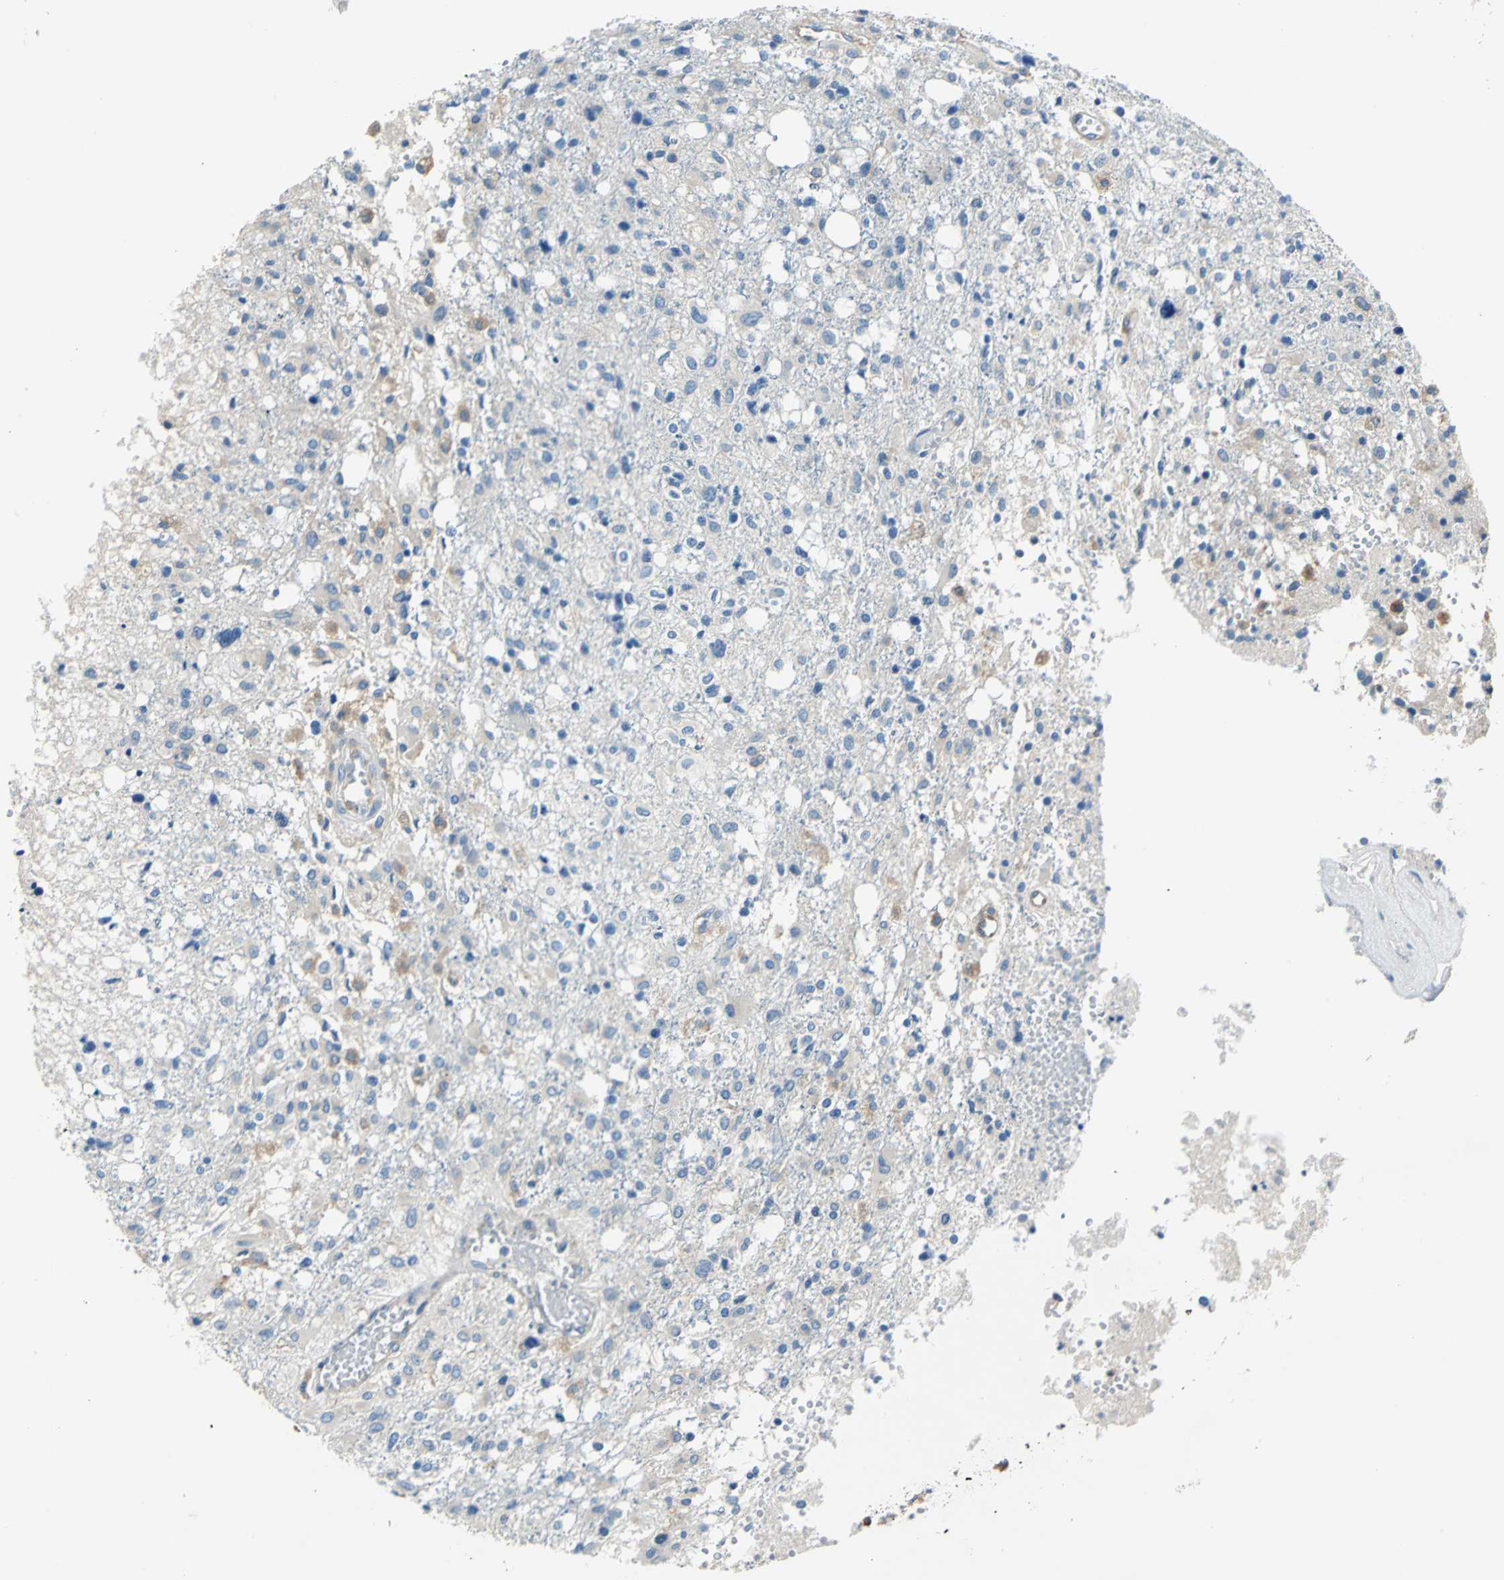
{"staining": {"intensity": "weak", "quantity": "<25%", "location": "cytoplasmic/membranous"}, "tissue": "glioma", "cell_type": "Tumor cells", "image_type": "cancer", "snomed": [{"axis": "morphology", "description": "Glioma, malignant, High grade"}, {"axis": "topography", "description": "Cerebral cortex"}], "caption": "Tumor cells show no significant protein staining in glioma. Nuclei are stained in blue.", "gene": "TRIM25", "patient": {"sex": "male", "age": 76}}